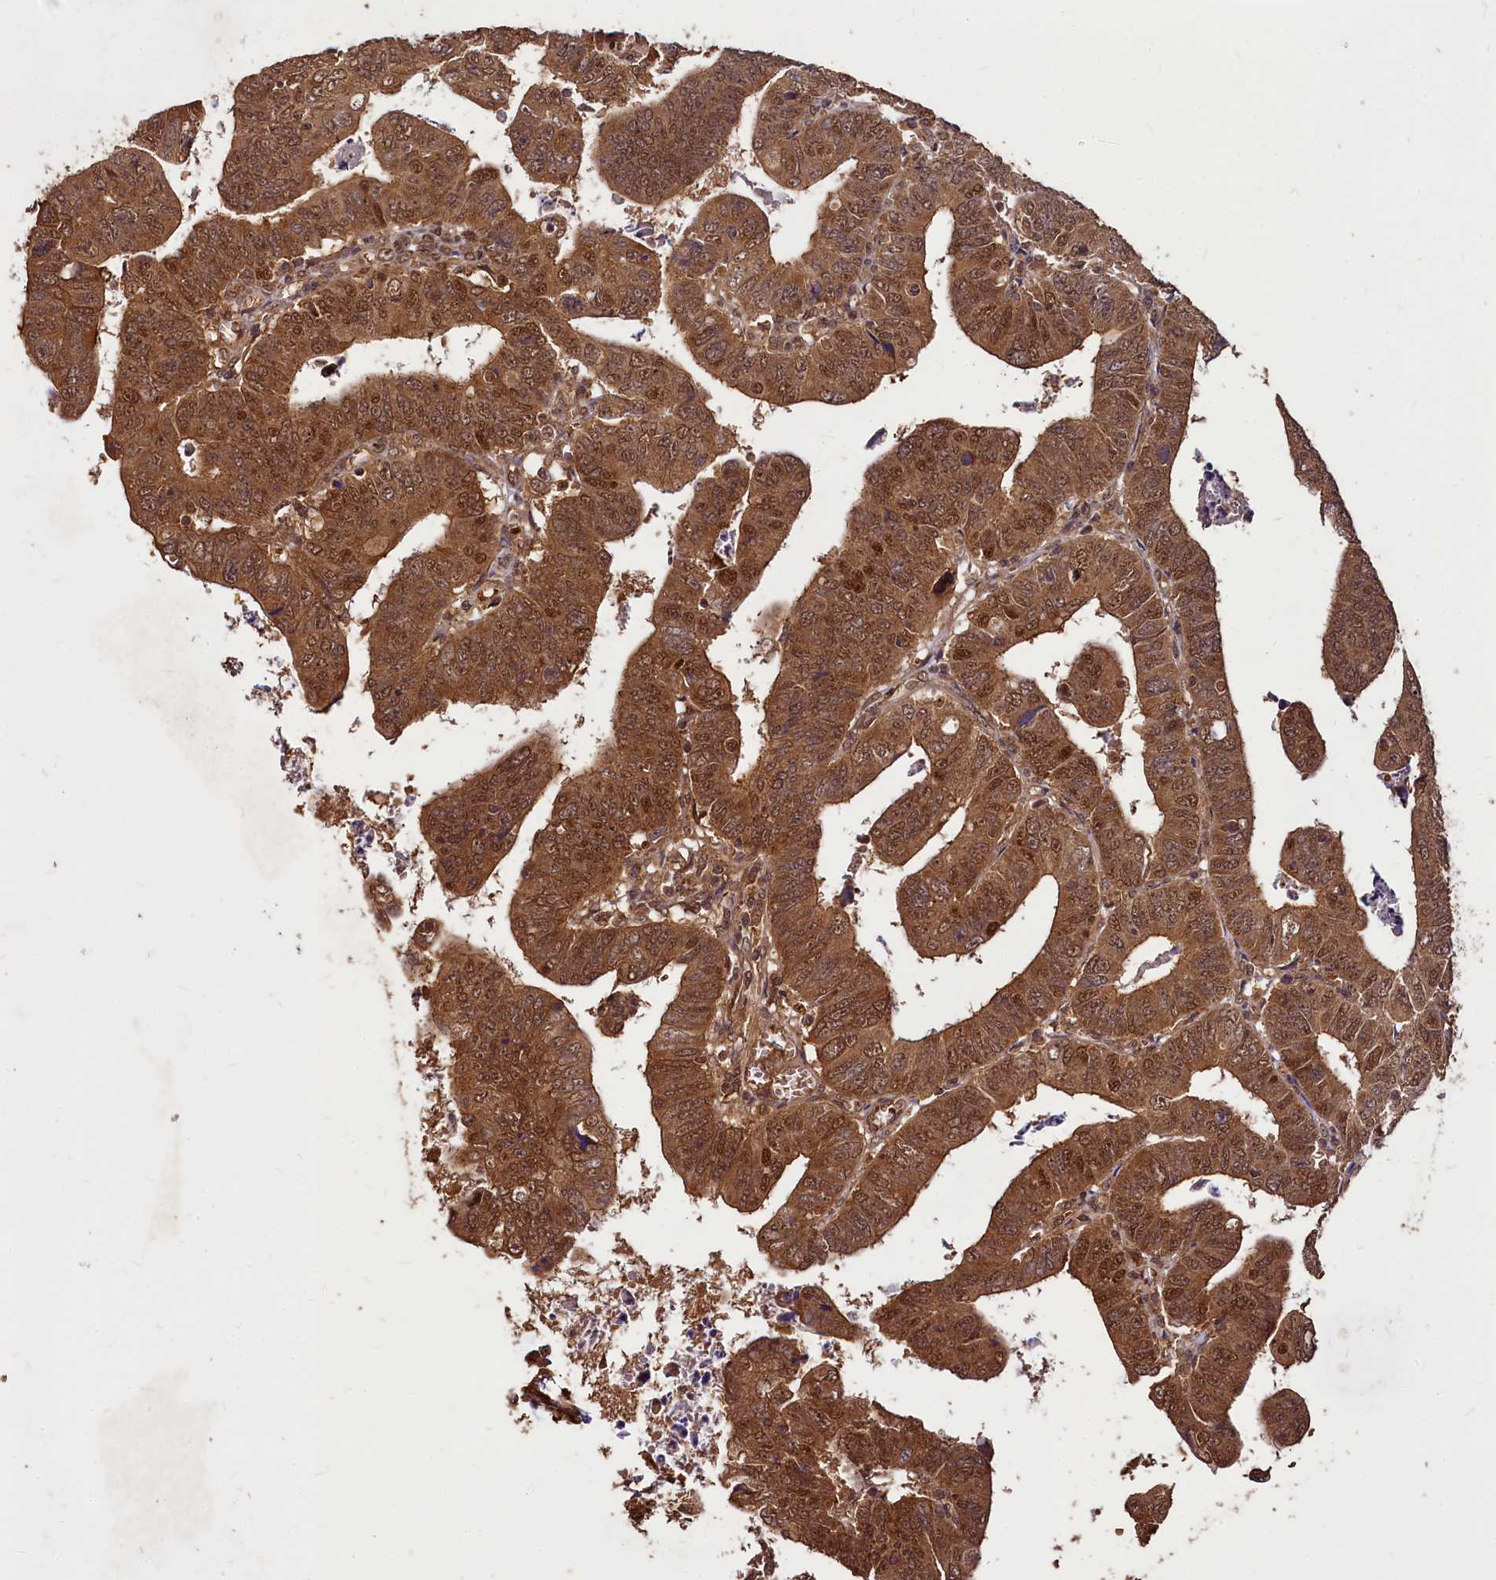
{"staining": {"intensity": "strong", "quantity": ">75%", "location": "cytoplasmic/membranous,nuclear"}, "tissue": "colorectal cancer", "cell_type": "Tumor cells", "image_type": "cancer", "snomed": [{"axis": "morphology", "description": "Normal tissue, NOS"}, {"axis": "morphology", "description": "Adenocarcinoma, NOS"}, {"axis": "topography", "description": "Rectum"}], "caption": "A high amount of strong cytoplasmic/membranous and nuclear staining is seen in about >75% of tumor cells in colorectal adenocarcinoma tissue.", "gene": "VPS51", "patient": {"sex": "female", "age": 65}}